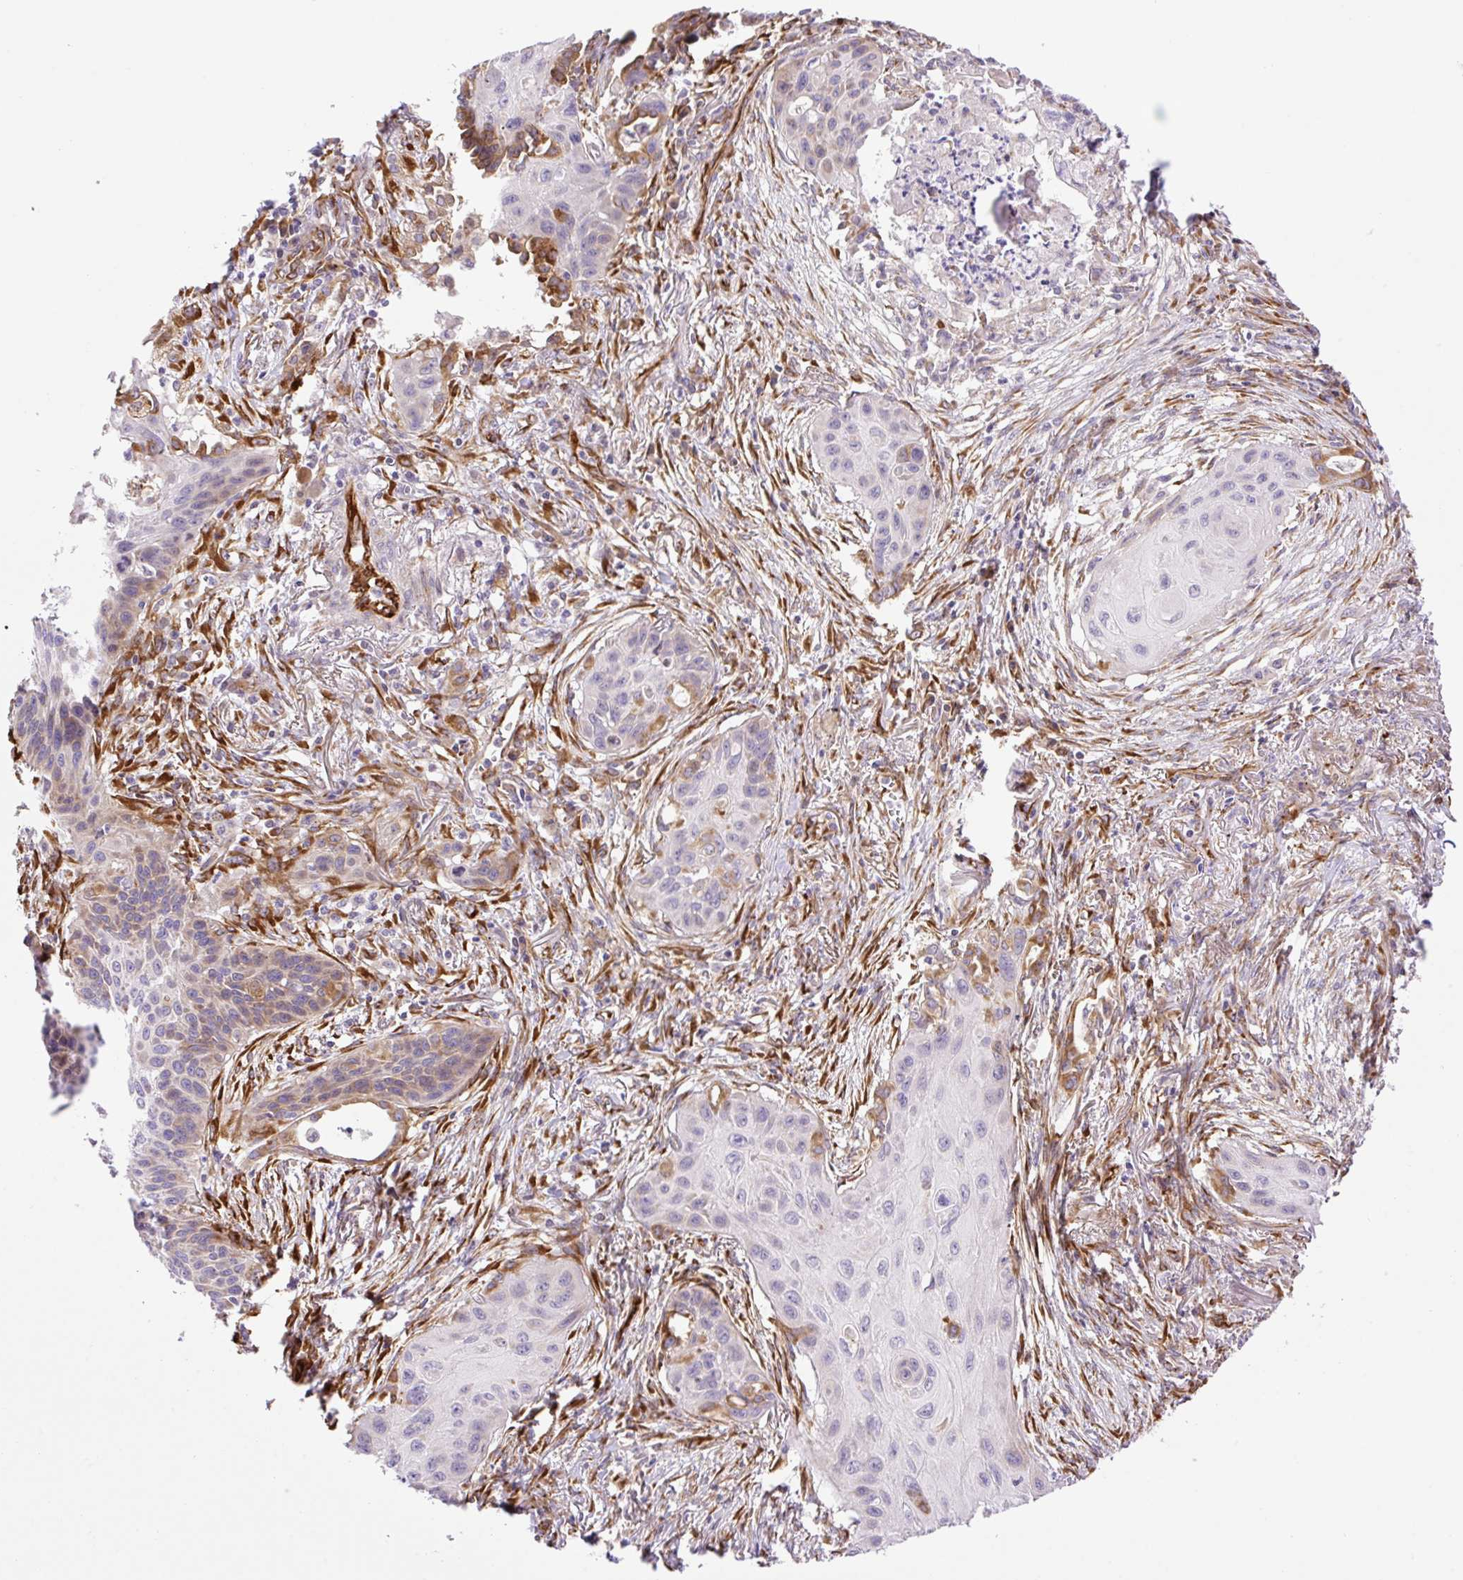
{"staining": {"intensity": "moderate", "quantity": "<25%", "location": "cytoplasmic/membranous"}, "tissue": "lung cancer", "cell_type": "Tumor cells", "image_type": "cancer", "snomed": [{"axis": "morphology", "description": "Squamous cell carcinoma, NOS"}, {"axis": "topography", "description": "Lung"}], "caption": "Immunohistochemistry (IHC) photomicrograph of neoplastic tissue: squamous cell carcinoma (lung) stained using IHC shows low levels of moderate protein expression localized specifically in the cytoplasmic/membranous of tumor cells, appearing as a cytoplasmic/membranous brown color.", "gene": "RAB30", "patient": {"sex": "male", "age": 71}}